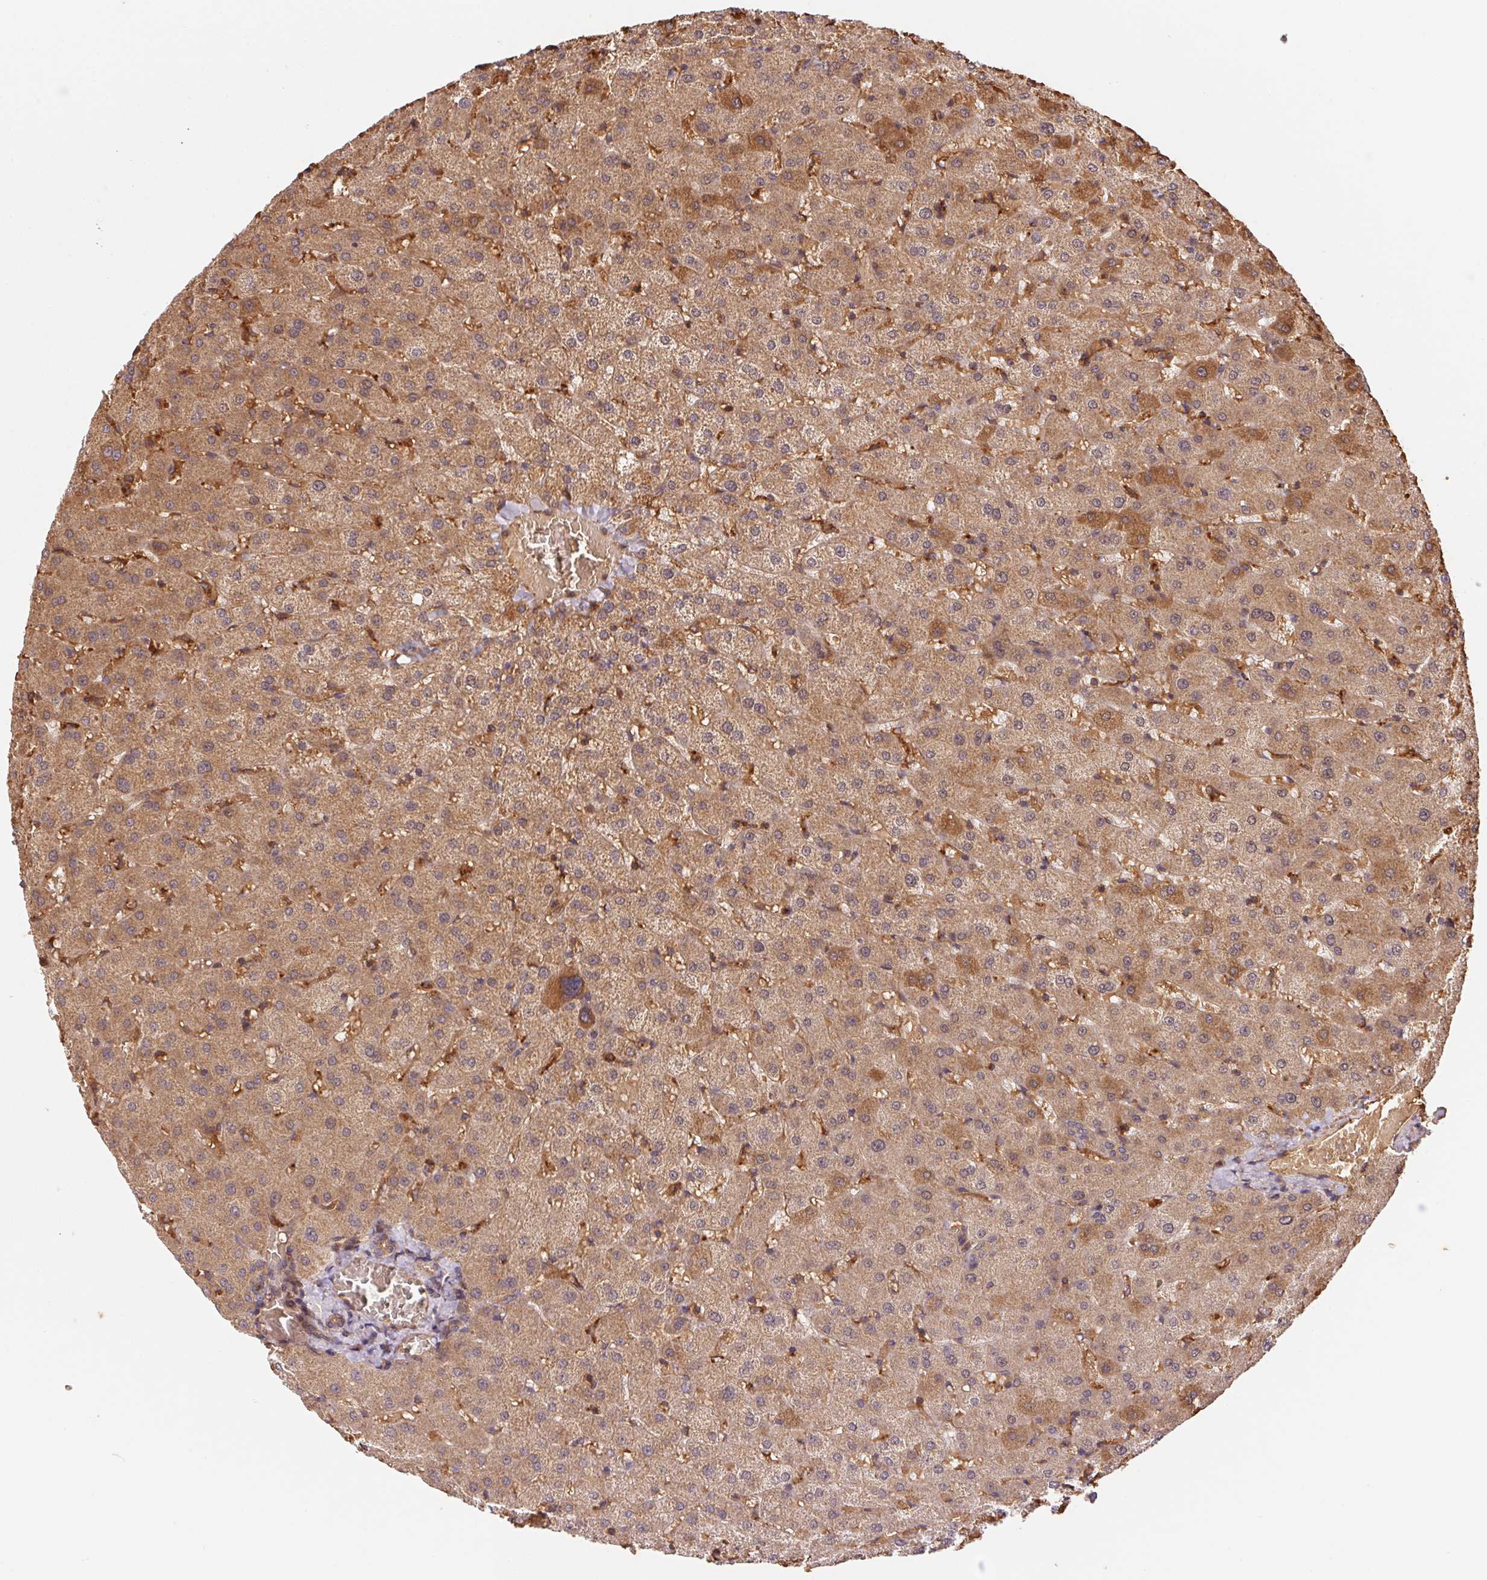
{"staining": {"intensity": "weak", "quantity": ">75%", "location": "cytoplasmic/membranous"}, "tissue": "liver", "cell_type": "Cholangiocytes", "image_type": "normal", "snomed": [{"axis": "morphology", "description": "Normal tissue, NOS"}, {"axis": "topography", "description": "Liver"}], "caption": "Protein staining of normal liver reveals weak cytoplasmic/membranous staining in approximately >75% of cholangiocytes.", "gene": "USE1", "patient": {"sex": "female", "age": 50}}